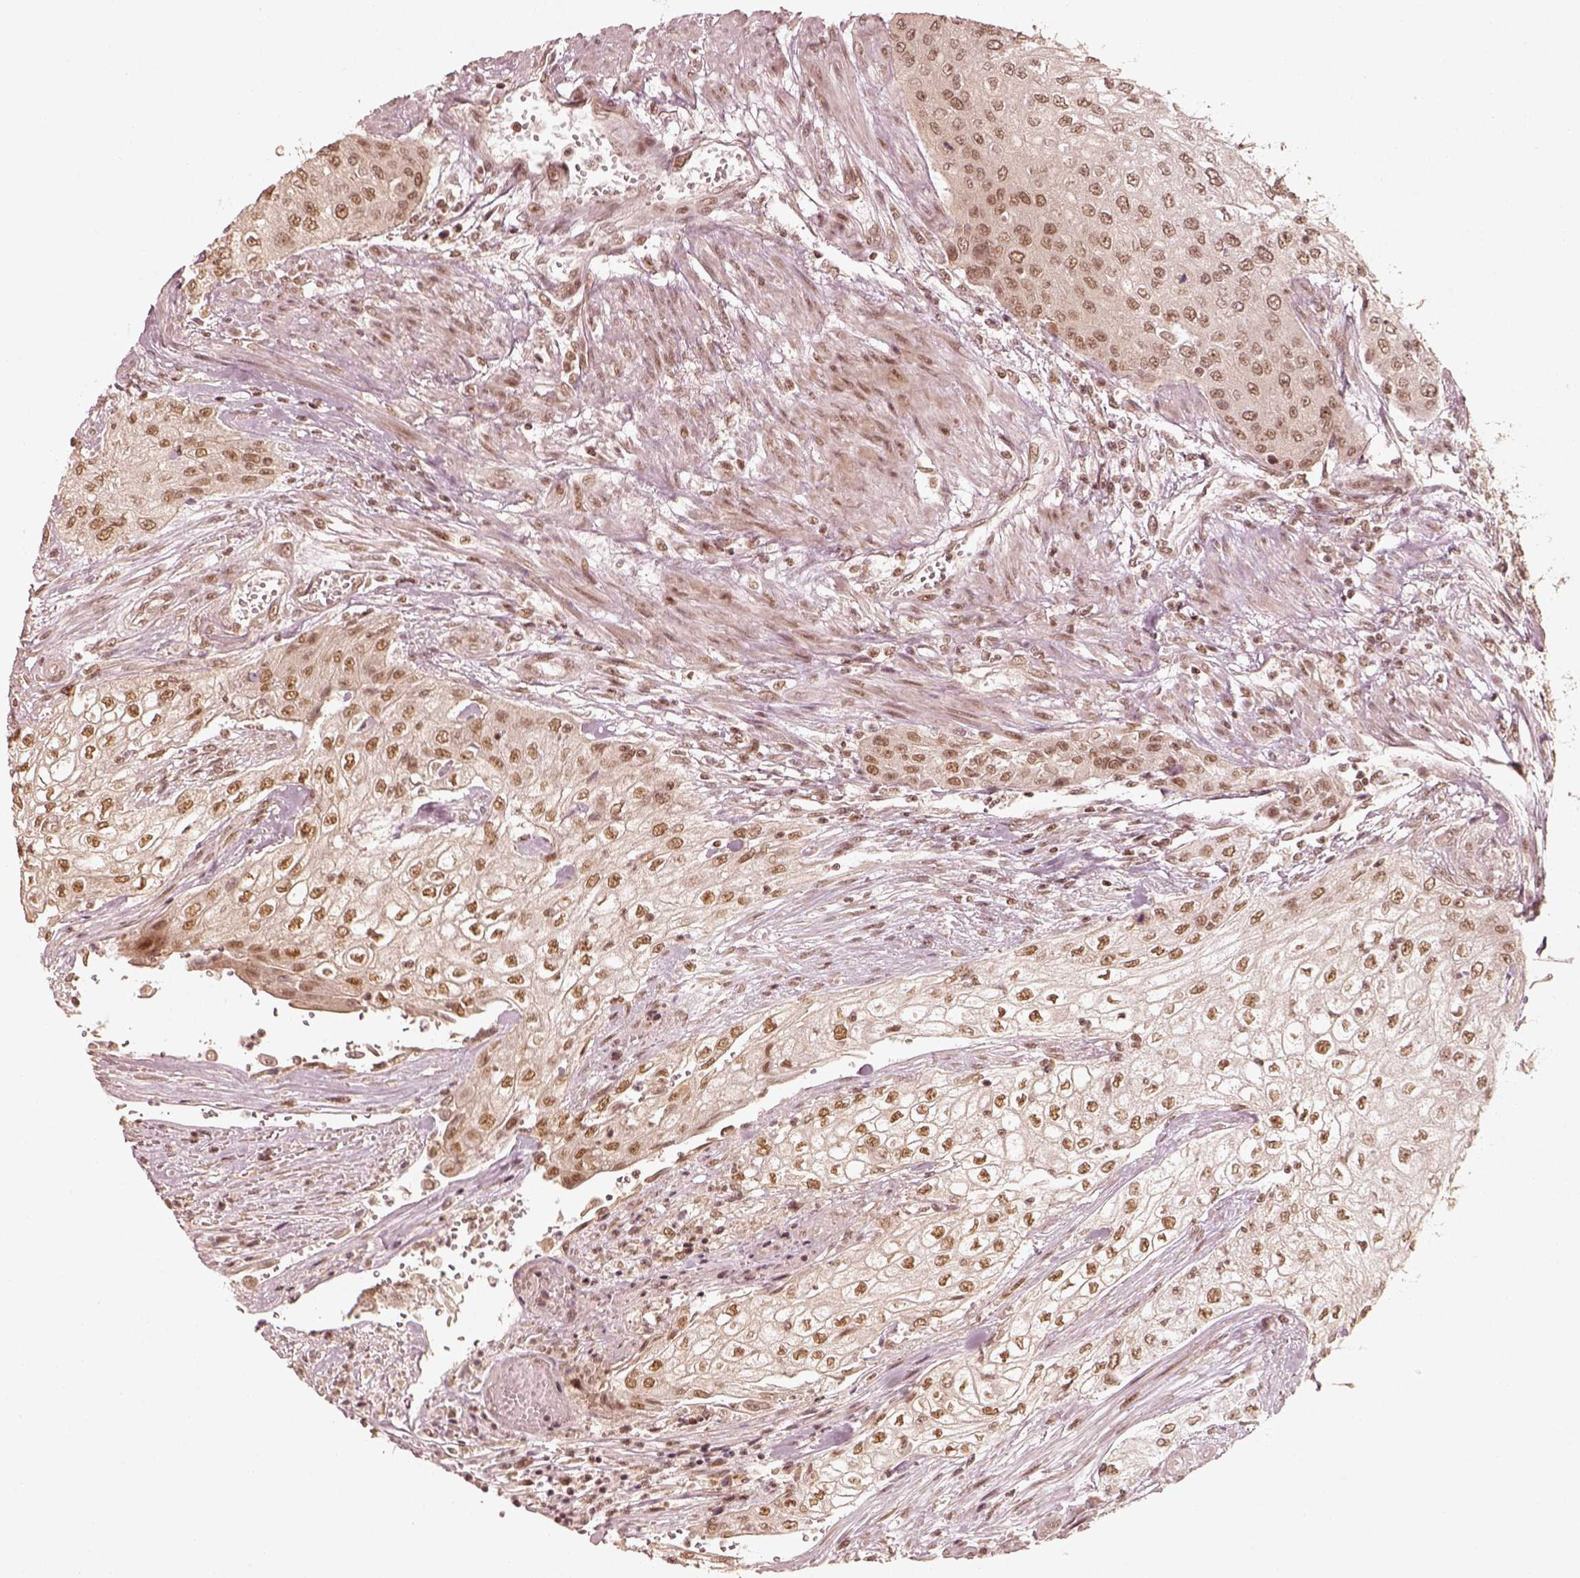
{"staining": {"intensity": "moderate", "quantity": "25%-75%", "location": "nuclear"}, "tissue": "urothelial cancer", "cell_type": "Tumor cells", "image_type": "cancer", "snomed": [{"axis": "morphology", "description": "Urothelial carcinoma, High grade"}, {"axis": "topography", "description": "Urinary bladder"}], "caption": "Protein expression analysis of human high-grade urothelial carcinoma reveals moderate nuclear expression in approximately 25%-75% of tumor cells.", "gene": "GMEB2", "patient": {"sex": "male", "age": 62}}